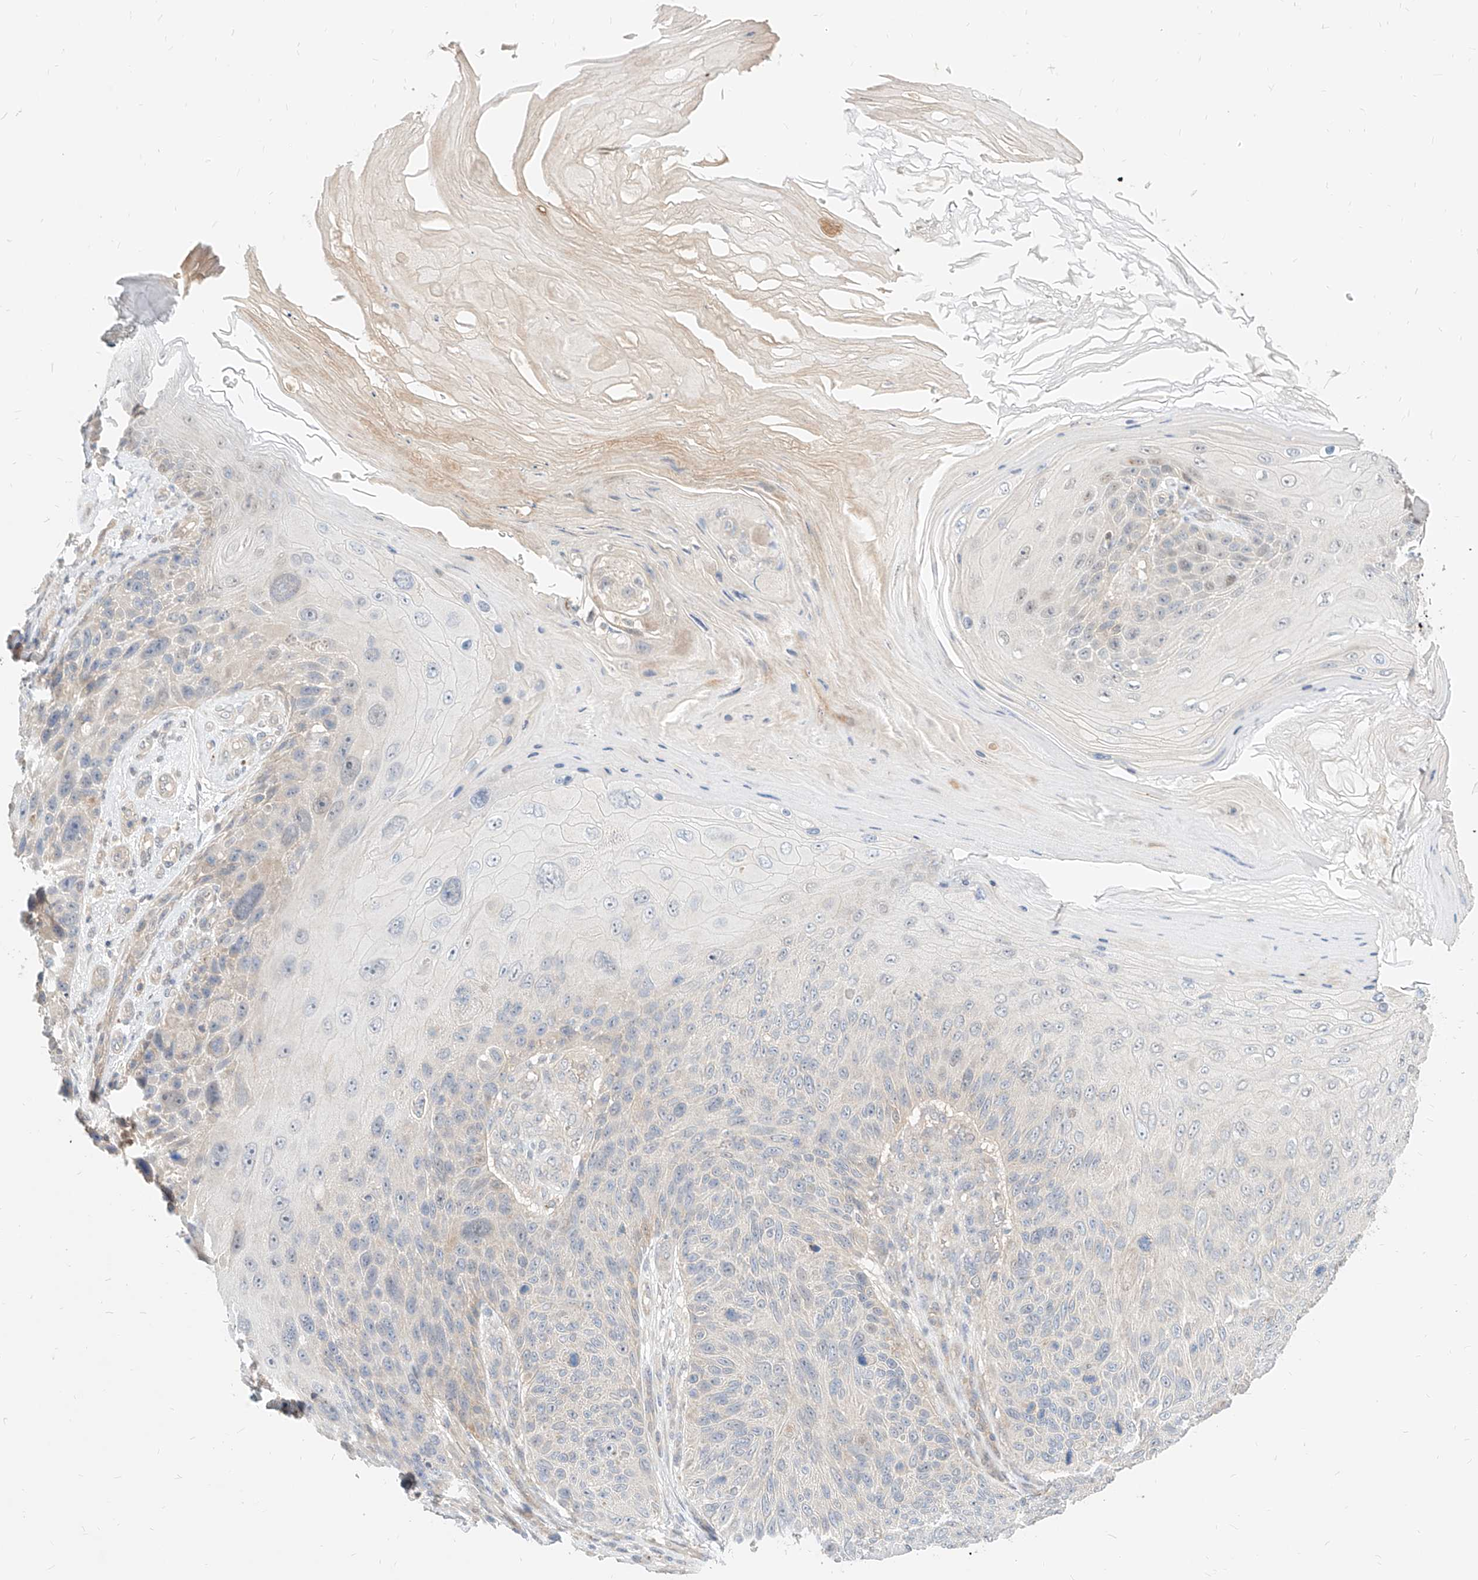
{"staining": {"intensity": "negative", "quantity": "none", "location": "none"}, "tissue": "skin cancer", "cell_type": "Tumor cells", "image_type": "cancer", "snomed": [{"axis": "morphology", "description": "Squamous cell carcinoma, NOS"}, {"axis": "topography", "description": "Skin"}], "caption": "High magnification brightfield microscopy of skin cancer (squamous cell carcinoma) stained with DAB (brown) and counterstained with hematoxylin (blue): tumor cells show no significant staining. (Brightfield microscopy of DAB IHC at high magnification).", "gene": "TSNAX", "patient": {"sex": "female", "age": 88}}